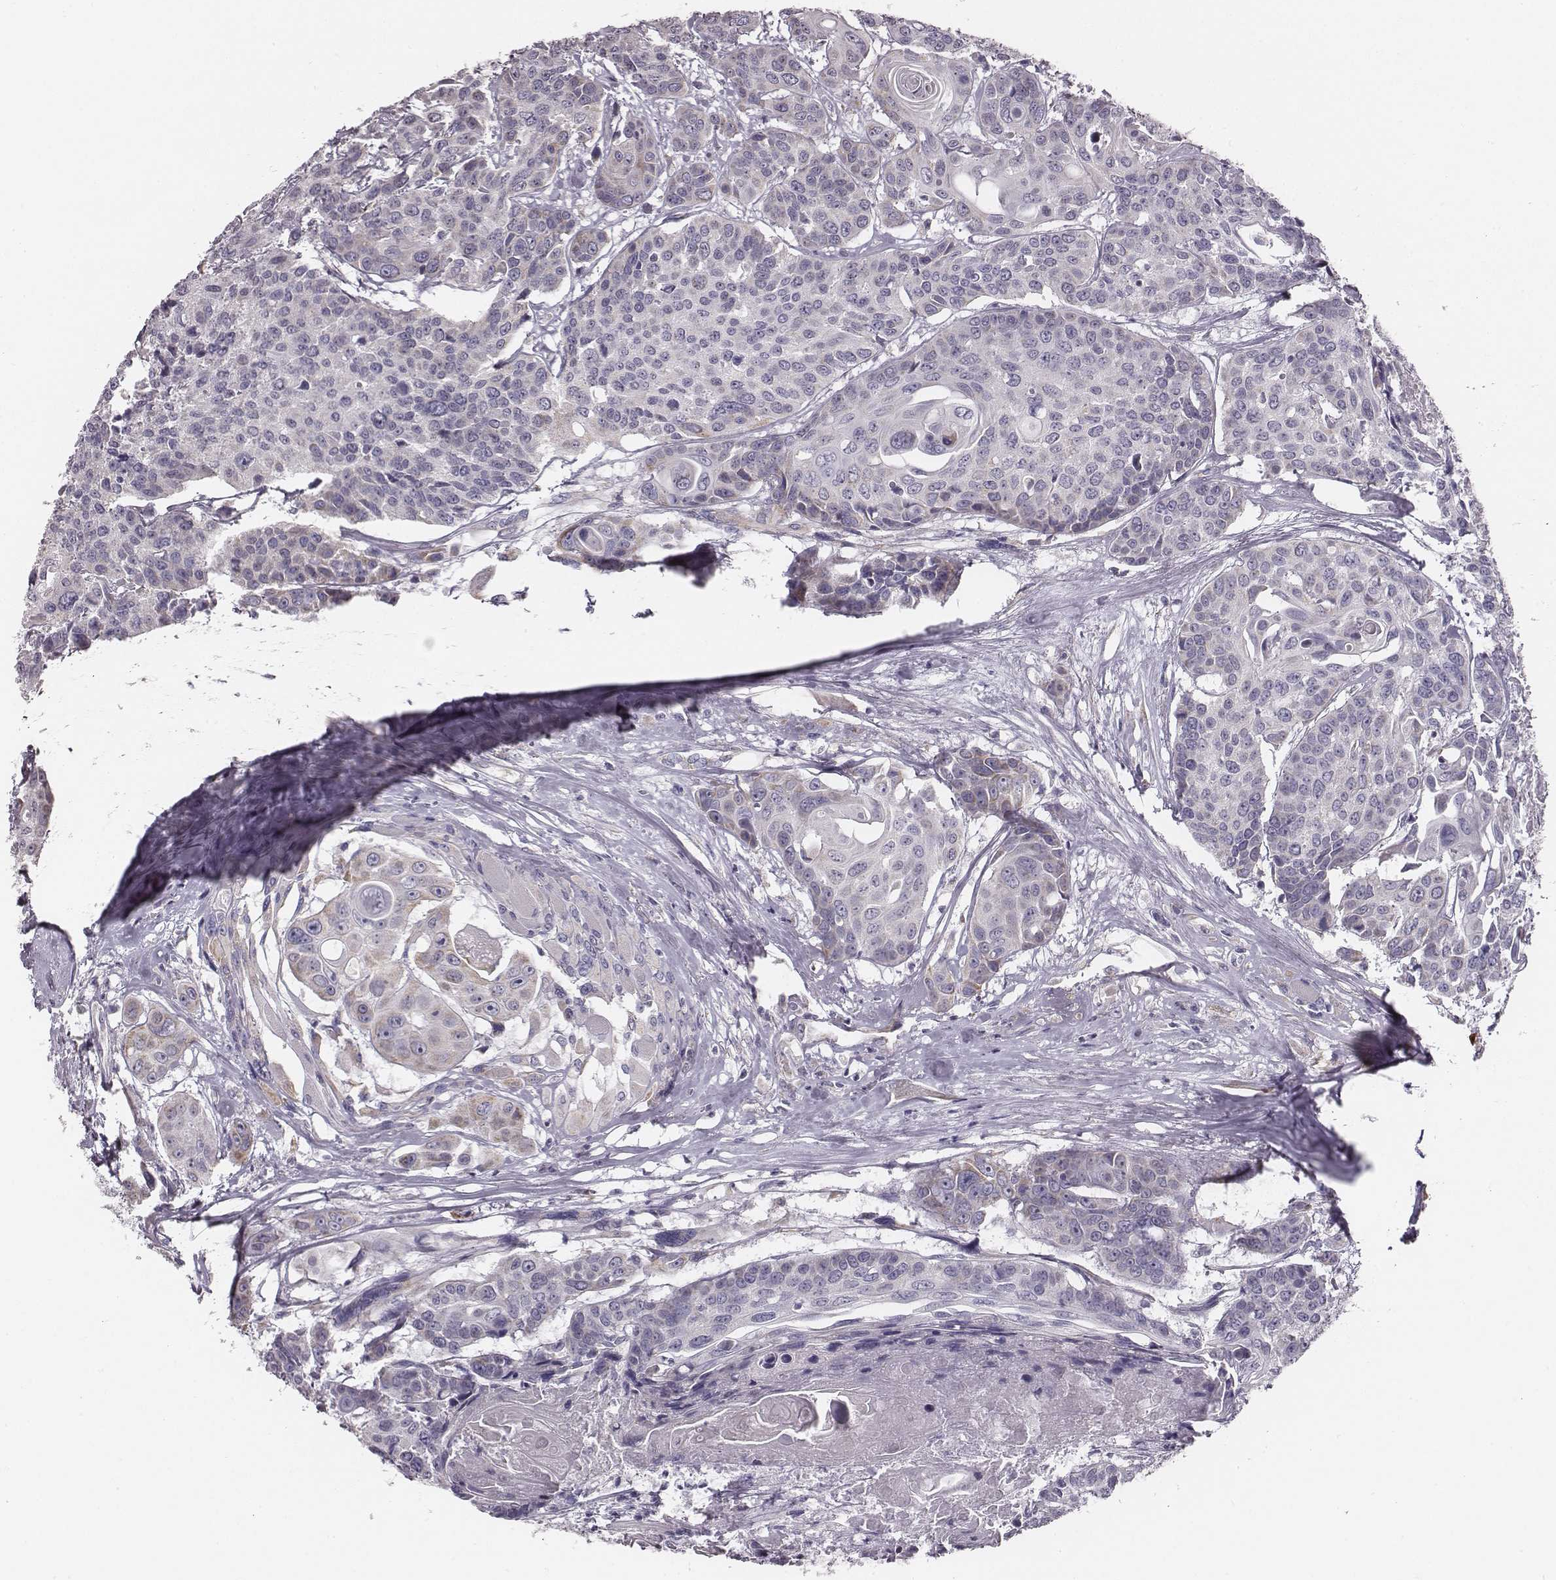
{"staining": {"intensity": "negative", "quantity": "none", "location": "none"}, "tissue": "head and neck cancer", "cell_type": "Tumor cells", "image_type": "cancer", "snomed": [{"axis": "morphology", "description": "Squamous cell carcinoma, NOS"}, {"axis": "topography", "description": "Oral tissue"}, {"axis": "topography", "description": "Head-Neck"}], "caption": "Immunohistochemical staining of head and neck cancer demonstrates no significant staining in tumor cells.", "gene": "UBL4B", "patient": {"sex": "male", "age": 56}}